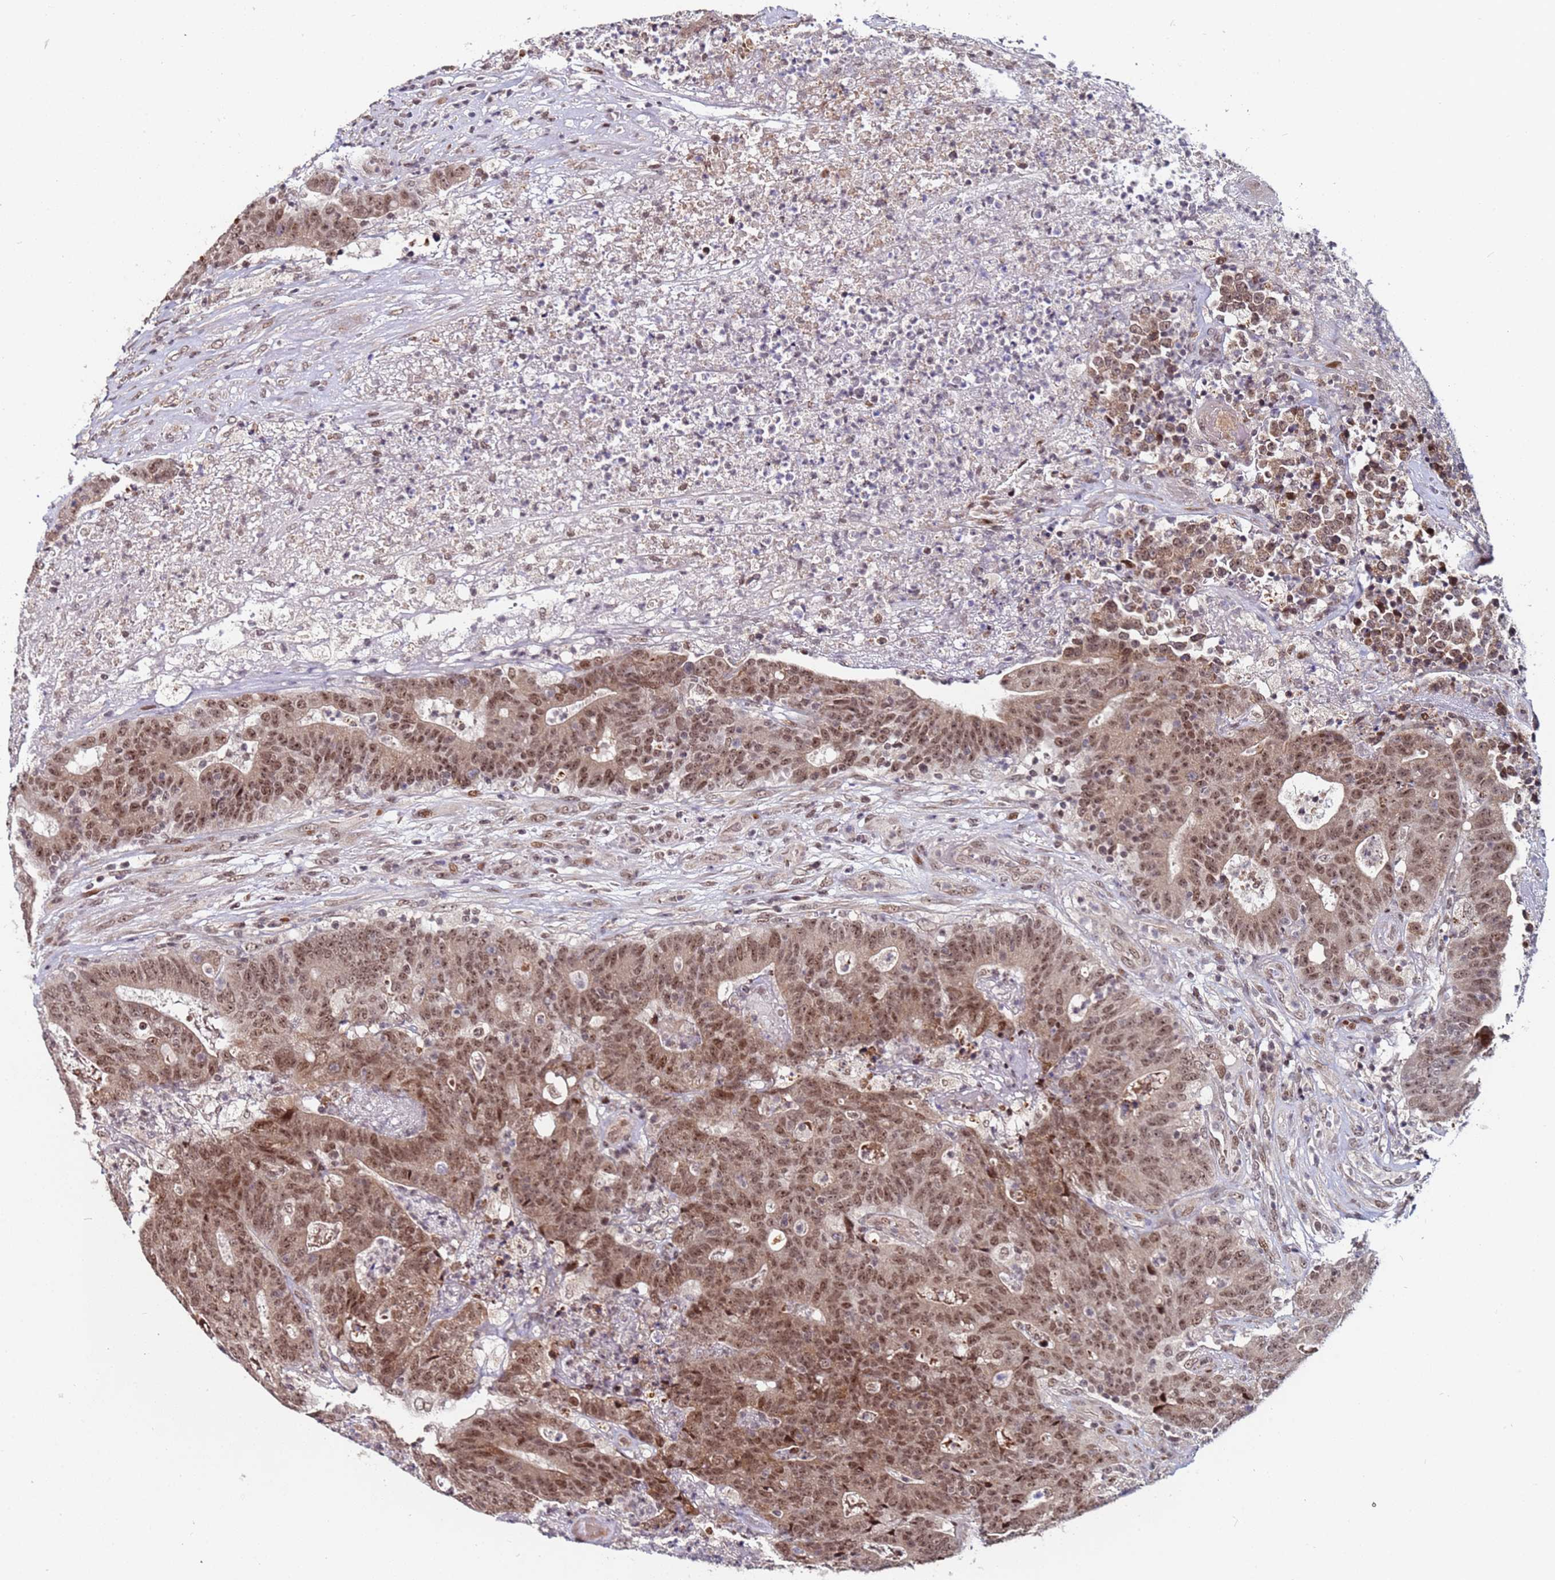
{"staining": {"intensity": "moderate", "quantity": ">75%", "location": "nuclear"}, "tissue": "colorectal cancer", "cell_type": "Tumor cells", "image_type": "cancer", "snomed": [{"axis": "morphology", "description": "Adenocarcinoma, NOS"}, {"axis": "topography", "description": "Colon"}], "caption": "The image displays a brown stain indicating the presence of a protein in the nuclear of tumor cells in colorectal cancer. (brown staining indicates protein expression, while blue staining denotes nuclei).", "gene": "PPM1H", "patient": {"sex": "female", "age": 75}}